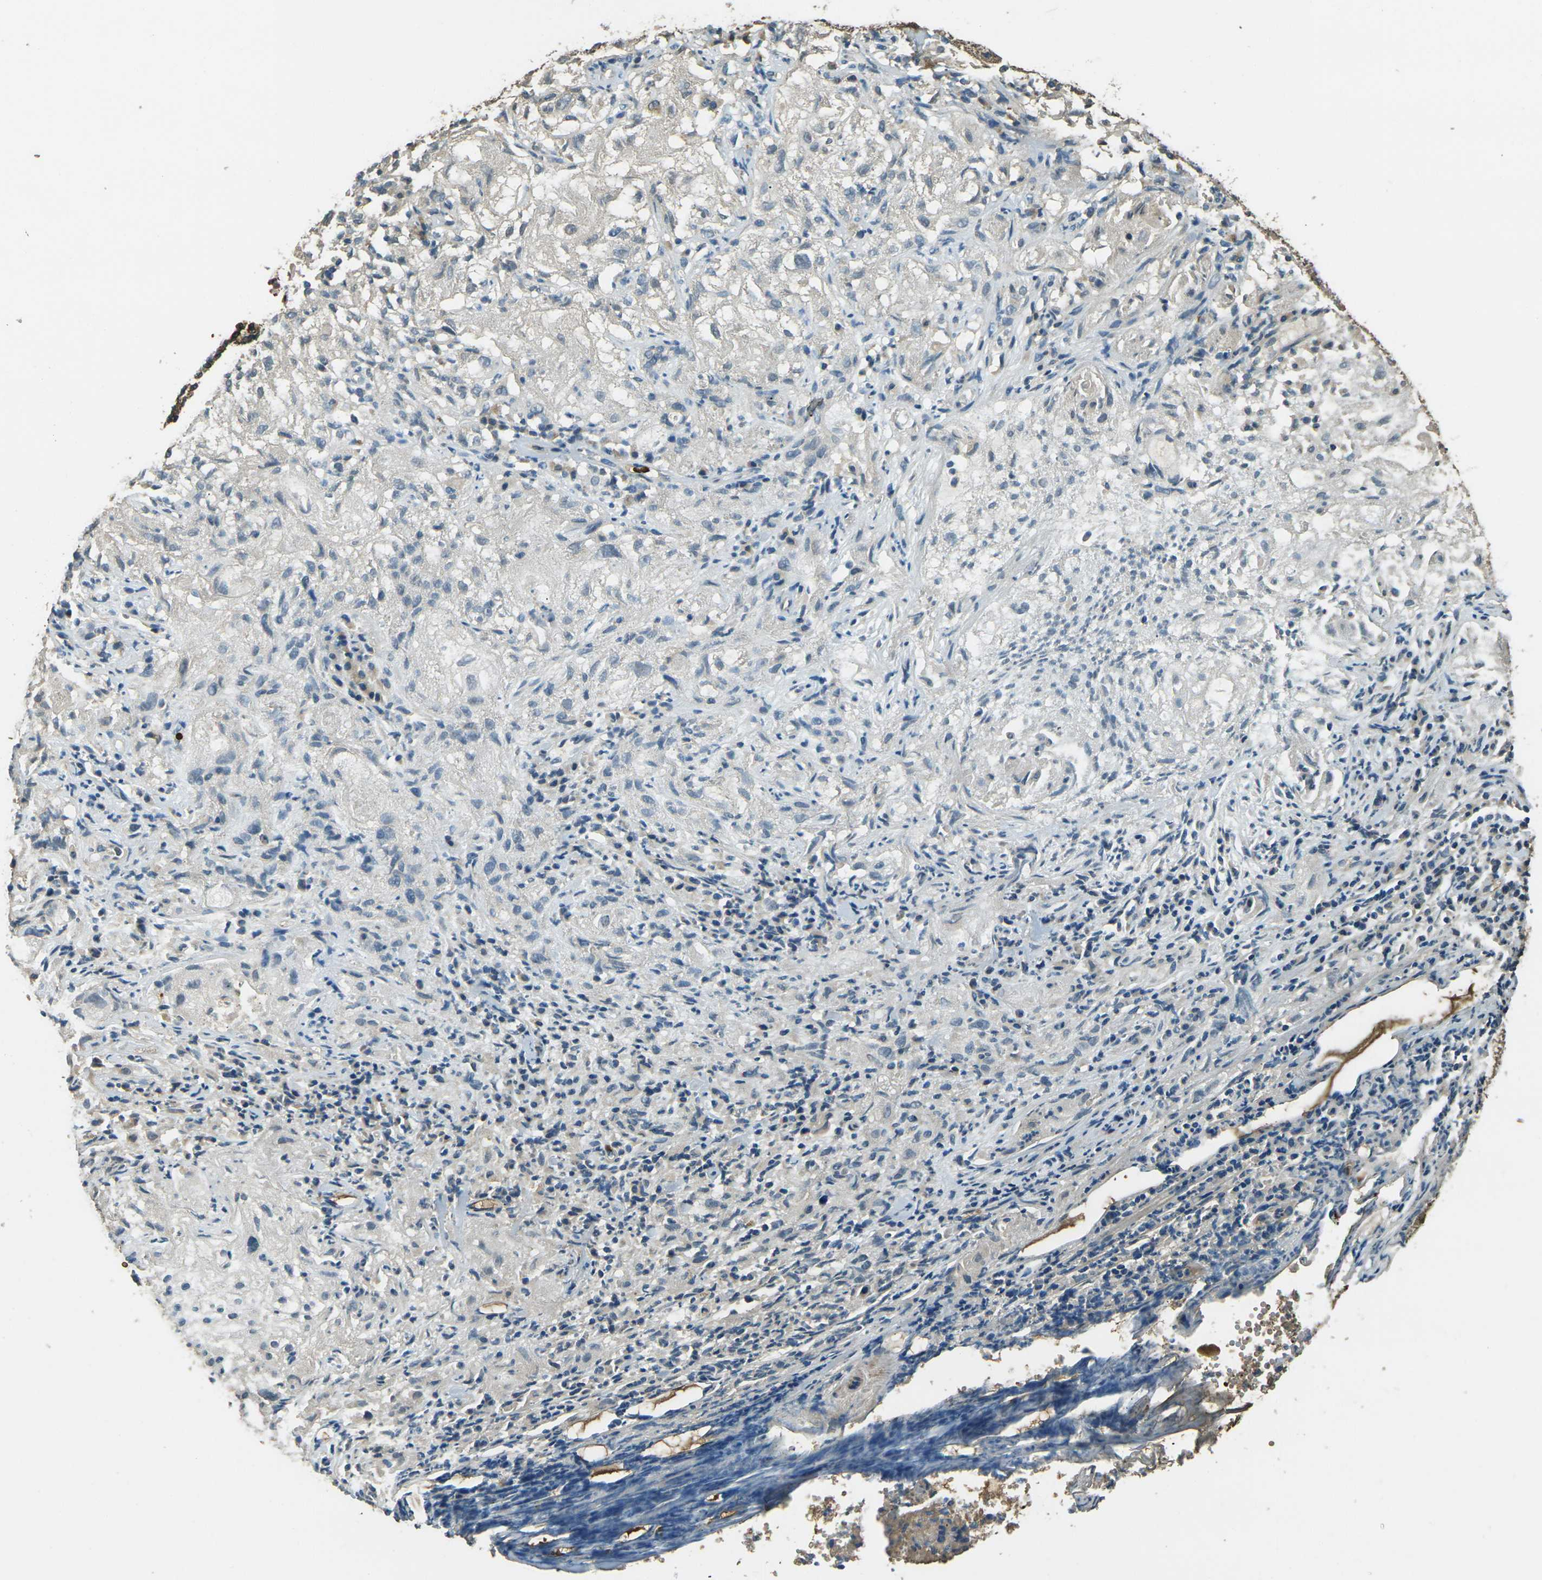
{"staining": {"intensity": "weak", "quantity": "25%-75%", "location": "cytoplasmic/membranous,nuclear"}, "tissue": "lung cancer", "cell_type": "Tumor cells", "image_type": "cancer", "snomed": [{"axis": "morphology", "description": "Inflammation, NOS"}, {"axis": "morphology", "description": "Squamous cell carcinoma, NOS"}, {"axis": "topography", "description": "Lymph node"}, {"axis": "topography", "description": "Soft tissue"}, {"axis": "topography", "description": "Lung"}], "caption": "Tumor cells demonstrate low levels of weak cytoplasmic/membranous and nuclear positivity in approximately 25%-75% of cells in squamous cell carcinoma (lung).", "gene": "TOR1A", "patient": {"sex": "male", "age": 66}}